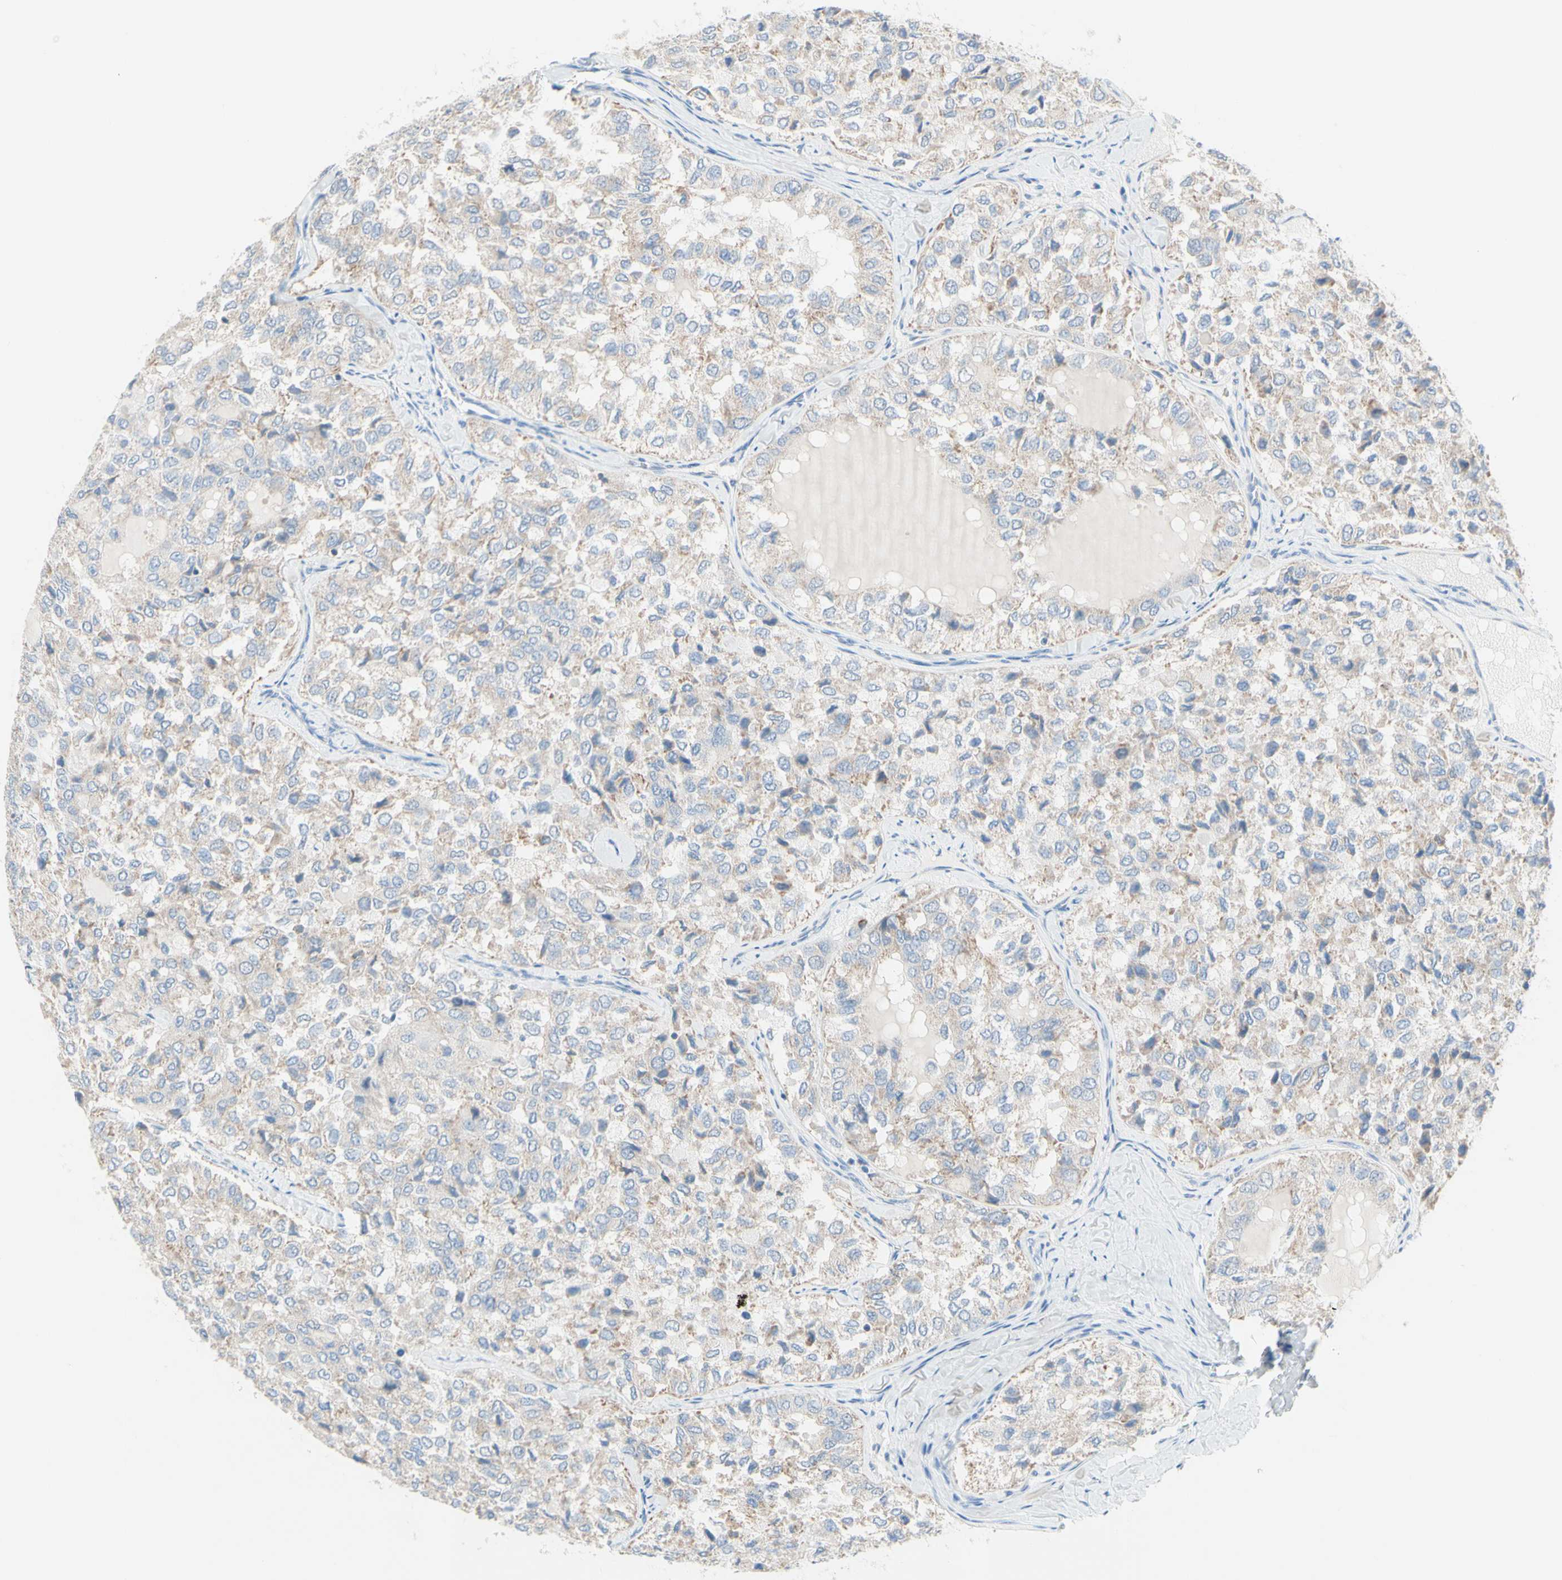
{"staining": {"intensity": "weak", "quantity": ">75%", "location": "cytoplasmic/membranous"}, "tissue": "thyroid cancer", "cell_type": "Tumor cells", "image_type": "cancer", "snomed": [{"axis": "morphology", "description": "Follicular adenoma carcinoma, NOS"}, {"axis": "topography", "description": "Thyroid gland"}], "caption": "IHC of human thyroid follicular adenoma carcinoma shows low levels of weak cytoplasmic/membranous positivity in about >75% of tumor cells.", "gene": "MFF", "patient": {"sex": "male", "age": 75}}